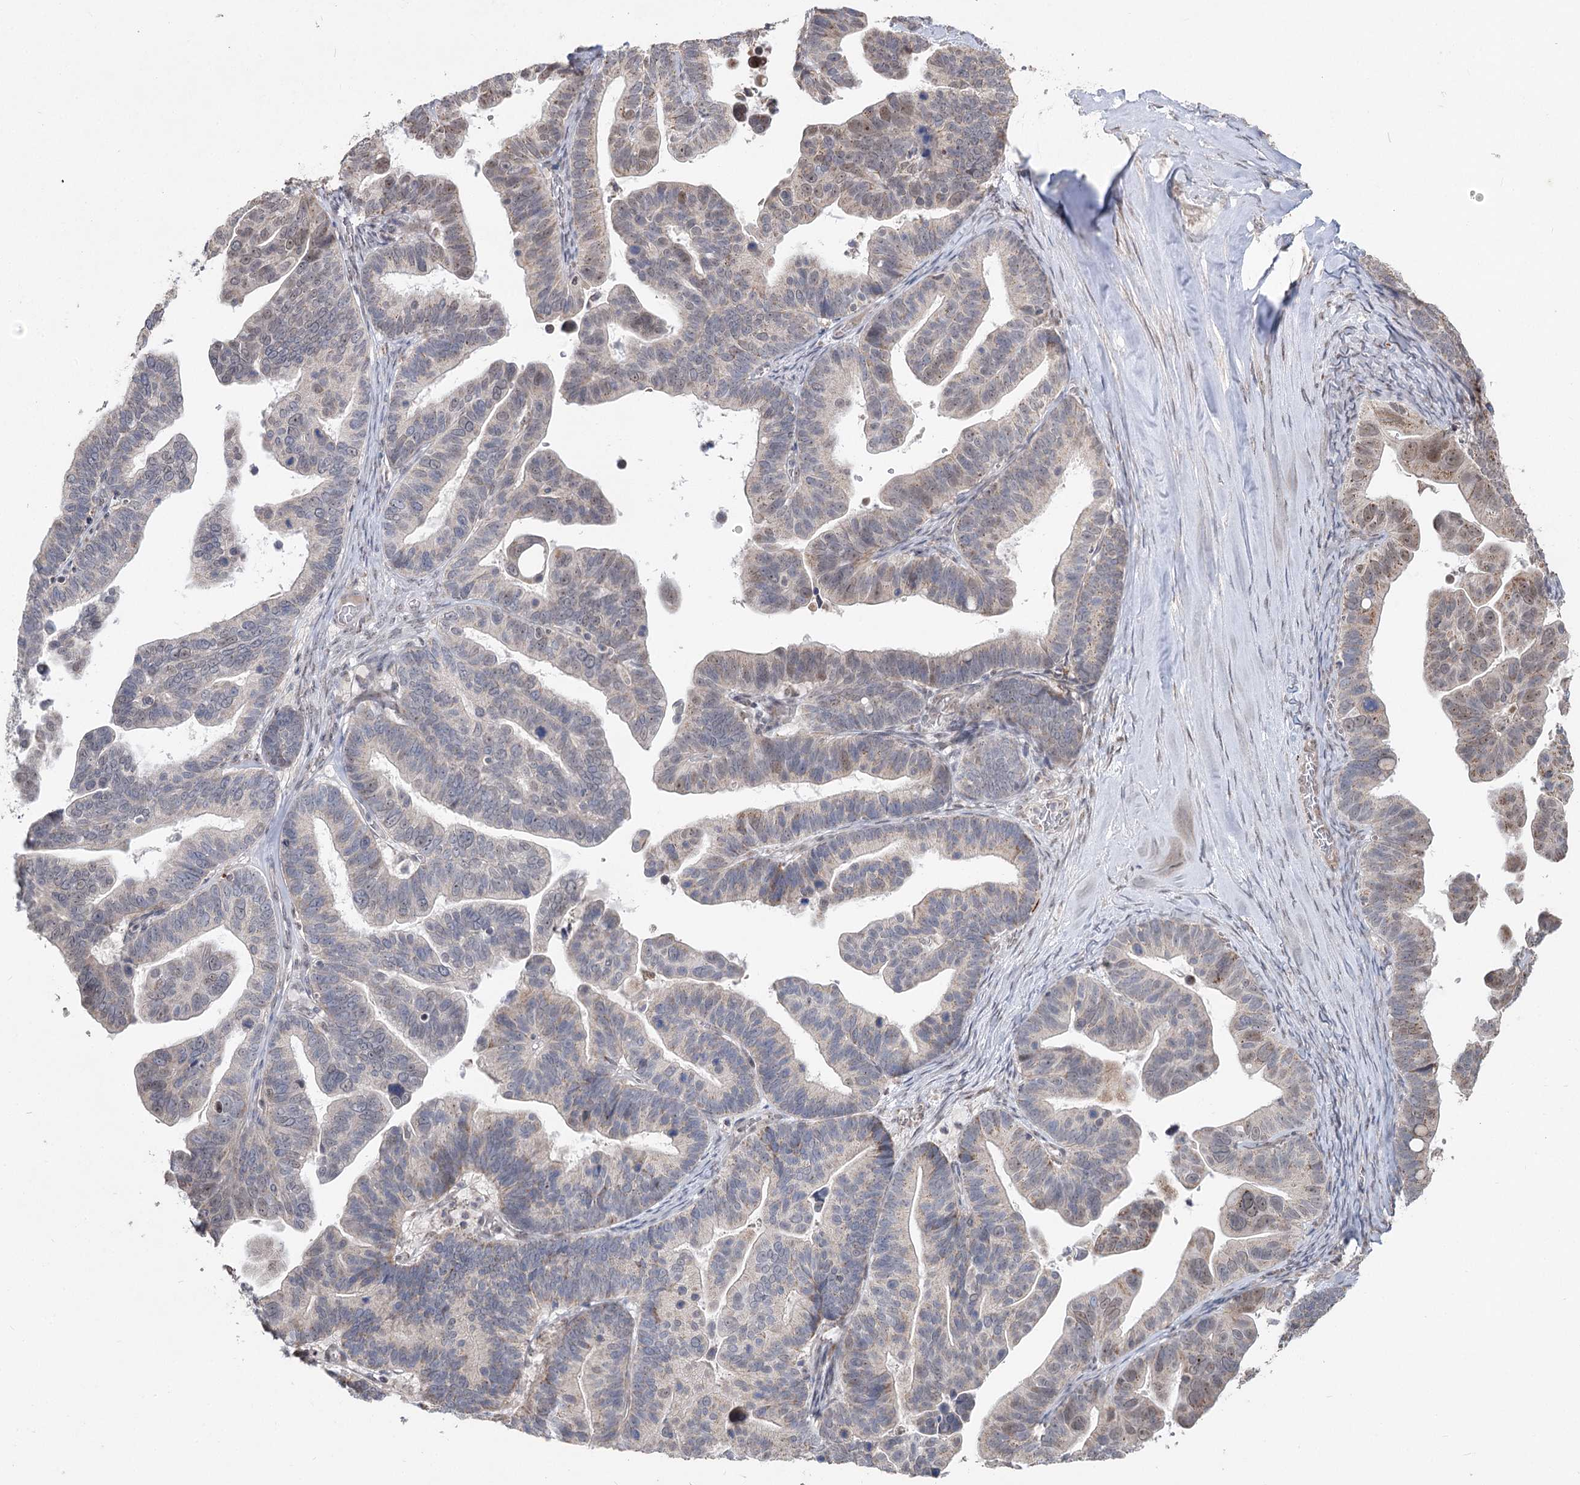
{"staining": {"intensity": "weak", "quantity": "25%-75%", "location": "cytoplasmic/membranous"}, "tissue": "ovarian cancer", "cell_type": "Tumor cells", "image_type": "cancer", "snomed": [{"axis": "morphology", "description": "Cystadenocarcinoma, serous, NOS"}, {"axis": "topography", "description": "Ovary"}], "caption": "An IHC photomicrograph of tumor tissue is shown. Protein staining in brown highlights weak cytoplasmic/membranous positivity in ovarian cancer (serous cystadenocarcinoma) within tumor cells.", "gene": "RUFY4", "patient": {"sex": "female", "age": 56}}